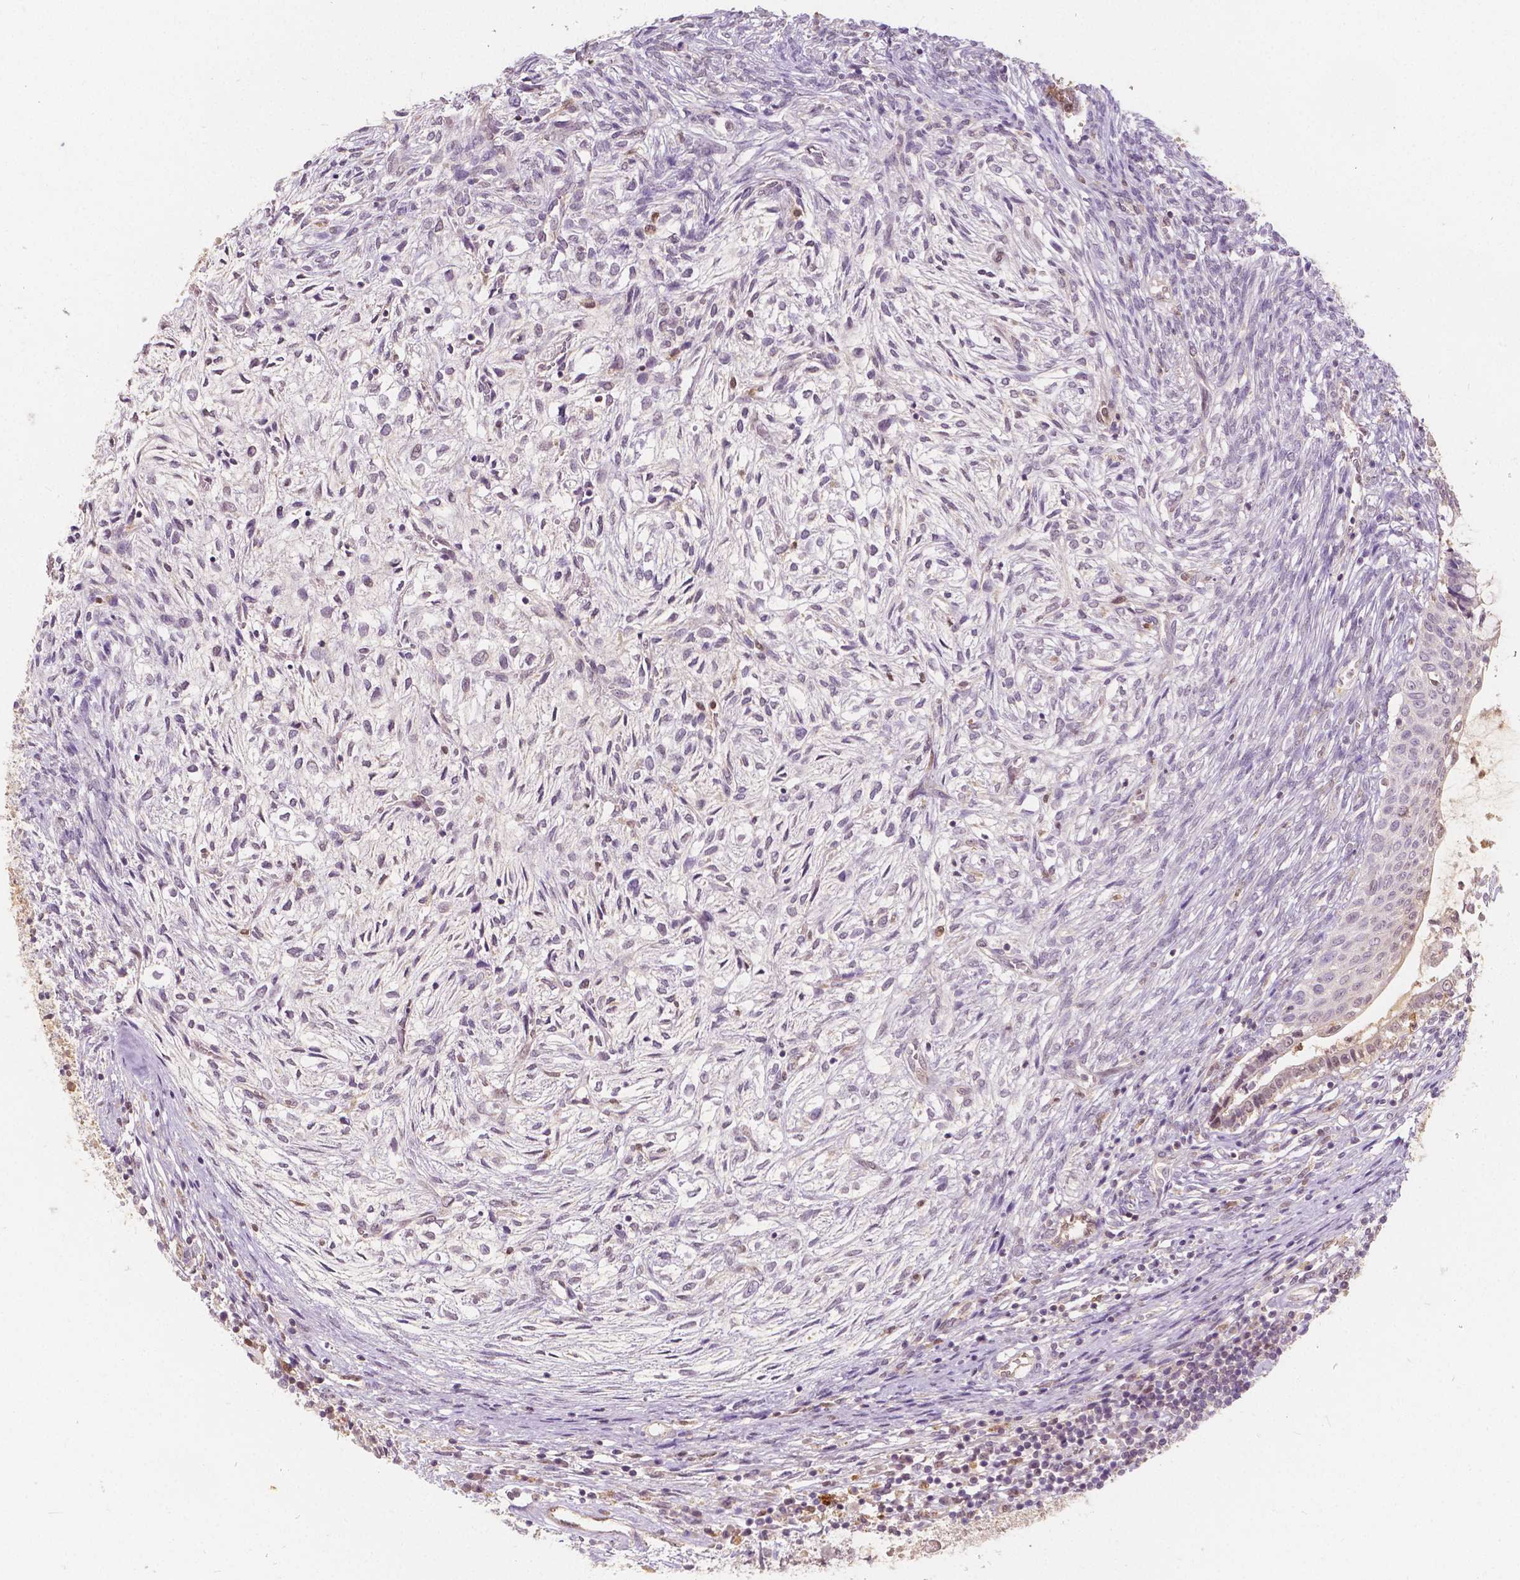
{"staining": {"intensity": "weak", "quantity": "<25%", "location": "nuclear"}, "tissue": "testis cancer", "cell_type": "Tumor cells", "image_type": "cancer", "snomed": [{"axis": "morphology", "description": "Carcinoma, Embryonal, NOS"}, {"axis": "topography", "description": "Testis"}], "caption": "Immunohistochemical staining of testis cancer shows no significant expression in tumor cells. (Brightfield microscopy of DAB (3,3'-diaminobenzidine) immunohistochemistry at high magnification).", "gene": "NAPRT", "patient": {"sex": "male", "age": 37}}